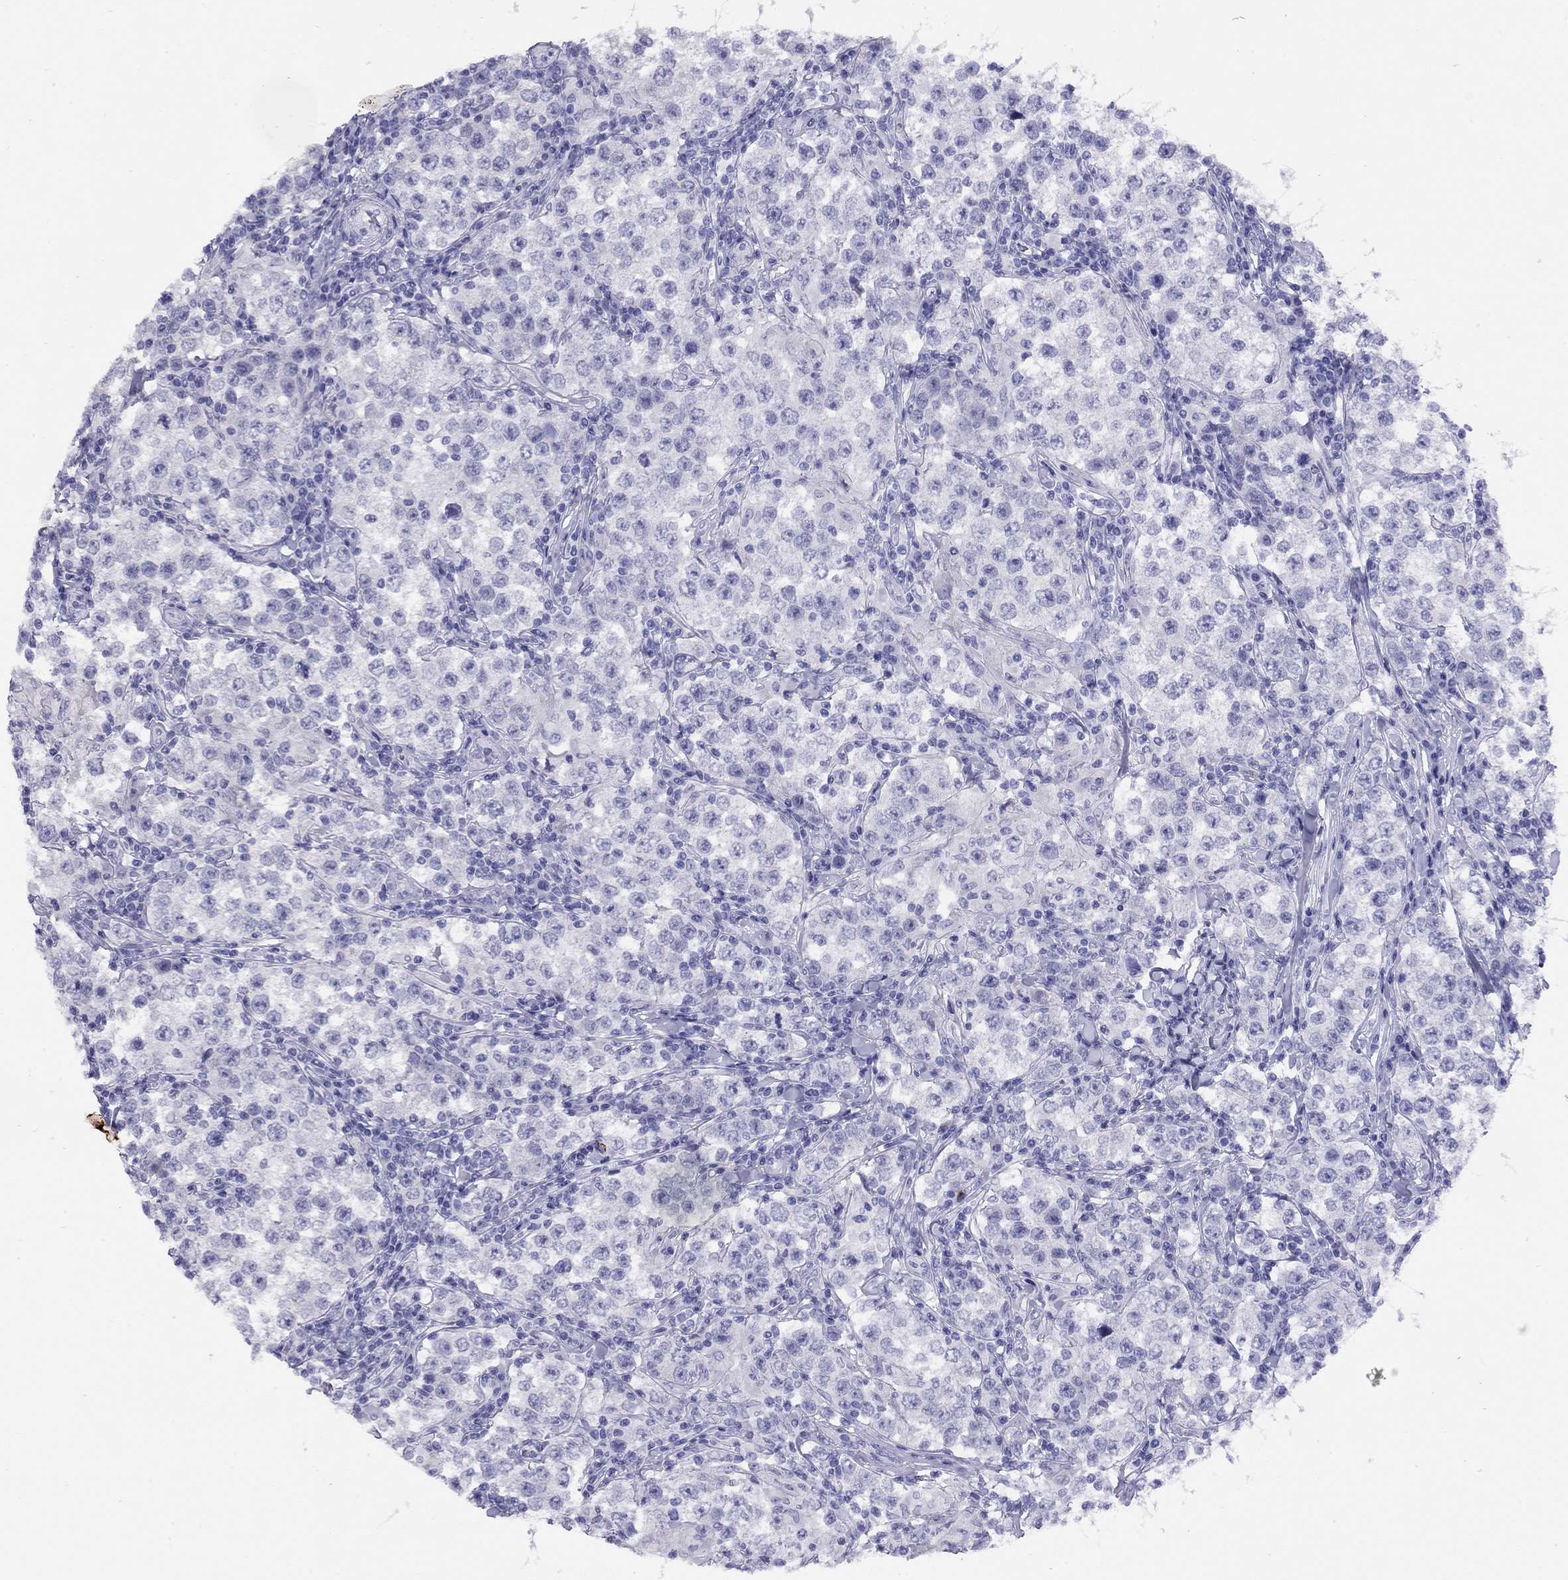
{"staining": {"intensity": "negative", "quantity": "none", "location": "none"}, "tissue": "testis cancer", "cell_type": "Tumor cells", "image_type": "cancer", "snomed": [{"axis": "morphology", "description": "Seminoma, NOS"}, {"axis": "morphology", "description": "Carcinoma, Embryonal, NOS"}, {"axis": "topography", "description": "Testis"}], "caption": "Tumor cells are negative for brown protein staining in testis cancer. (DAB (3,3'-diaminobenzidine) IHC with hematoxylin counter stain).", "gene": "LRIT2", "patient": {"sex": "male", "age": 41}}